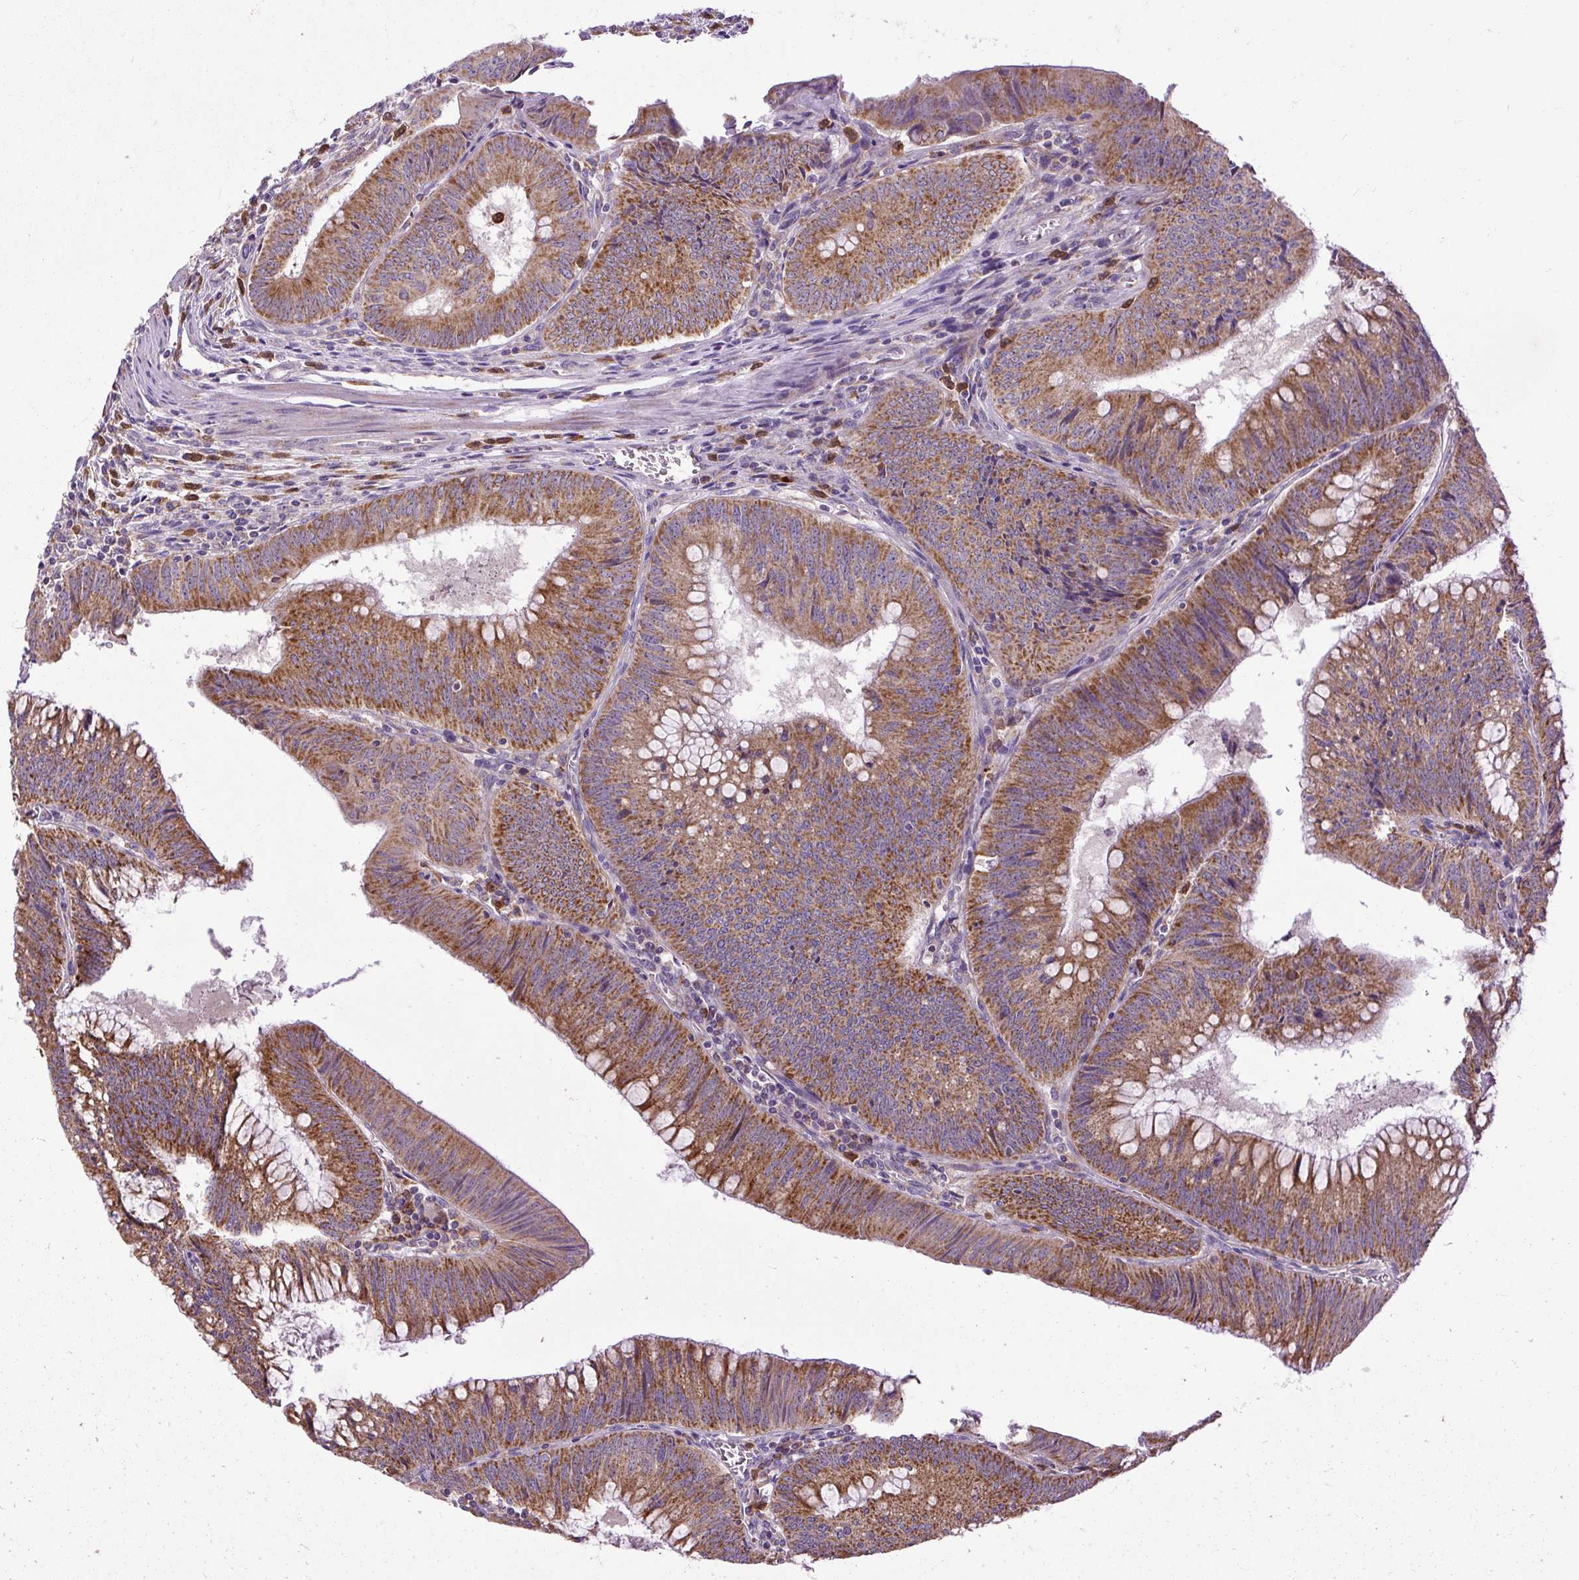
{"staining": {"intensity": "moderate", "quantity": ">75%", "location": "cytoplasmic/membranous"}, "tissue": "colorectal cancer", "cell_type": "Tumor cells", "image_type": "cancer", "snomed": [{"axis": "morphology", "description": "Adenocarcinoma, NOS"}, {"axis": "topography", "description": "Rectum"}], "caption": "IHC micrograph of colorectal cancer stained for a protein (brown), which shows medium levels of moderate cytoplasmic/membranous staining in about >75% of tumor cells.", "gene": "TM2D3", "patient": {"sex": "female", "age": 72}}